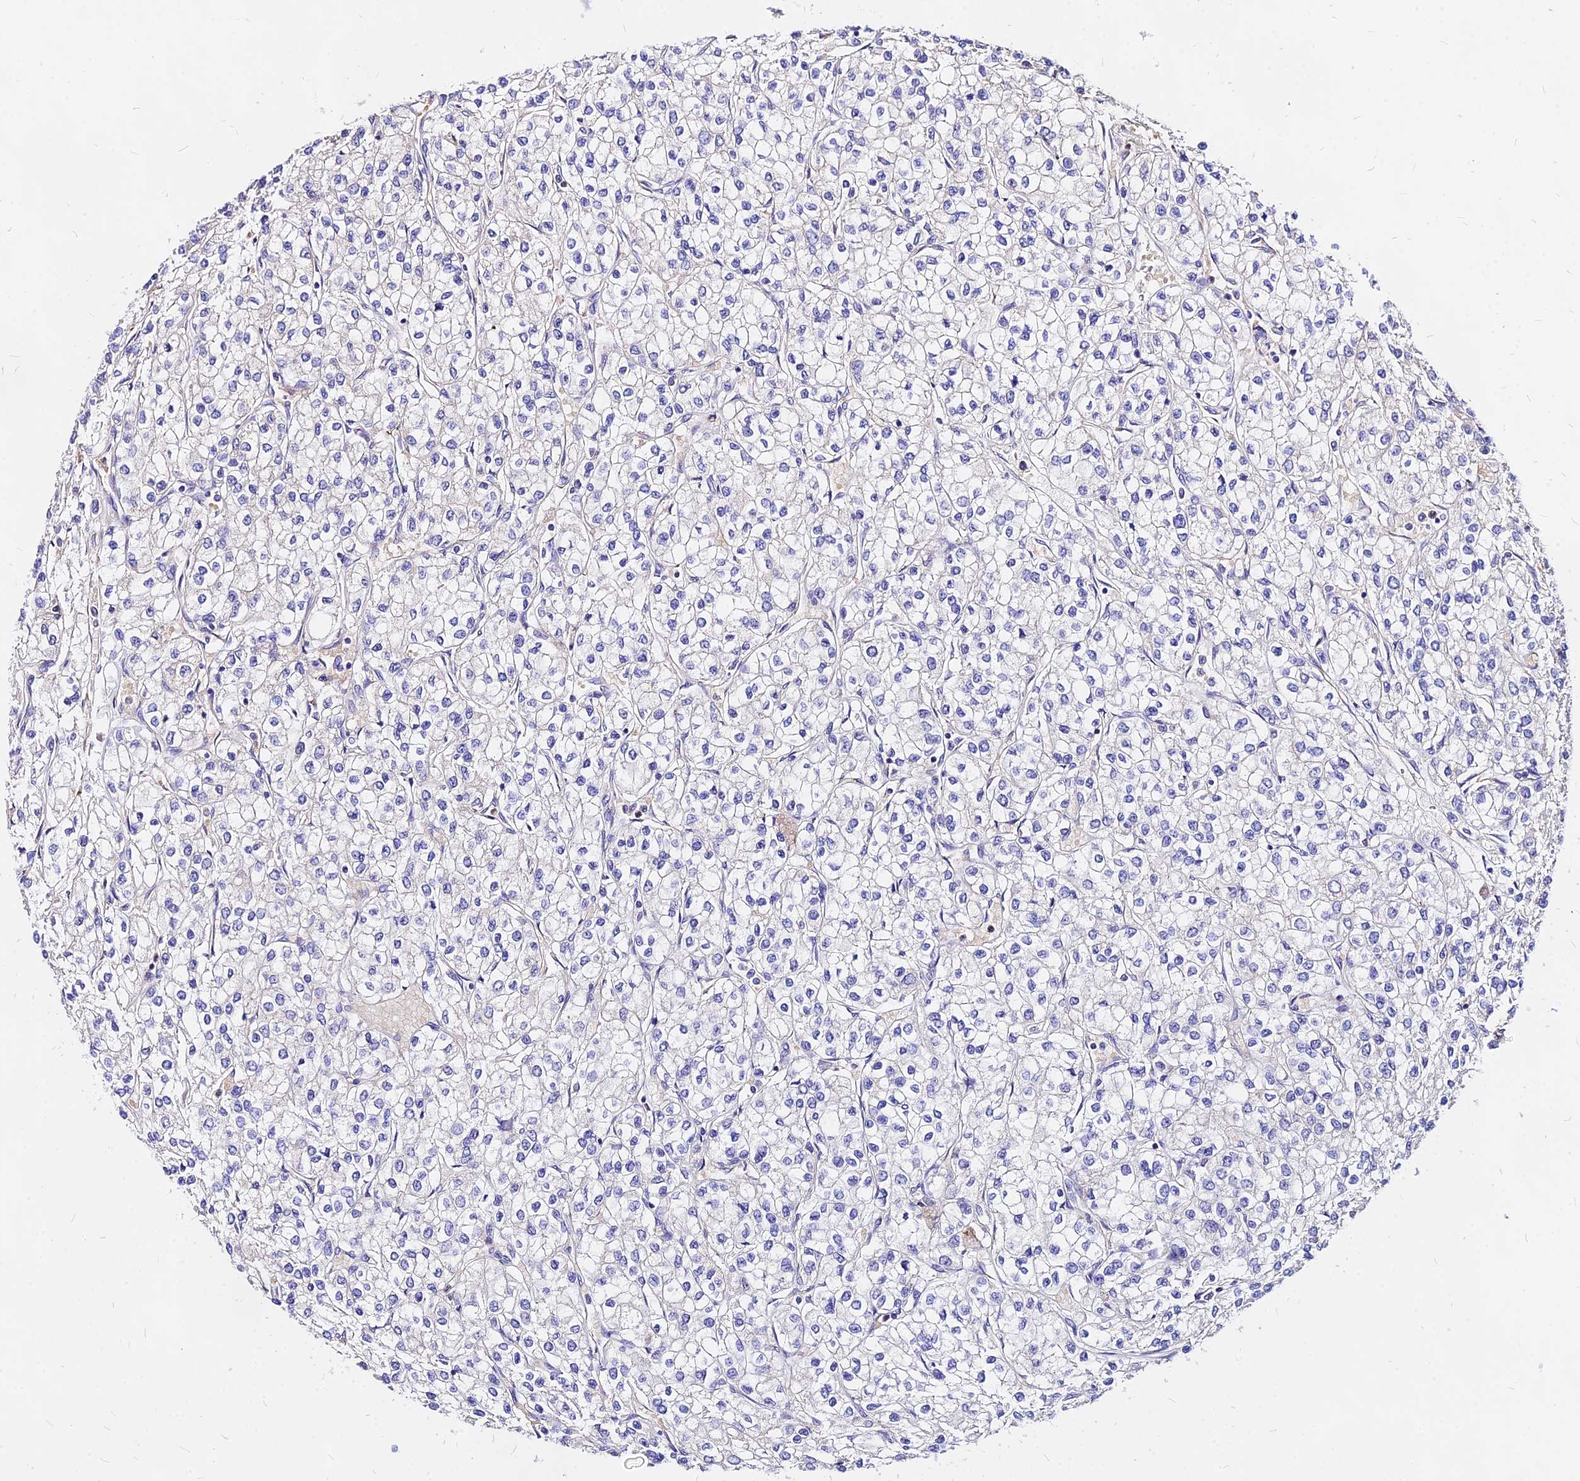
{"staining": {"intensity": "negative", "quantity": "none", "location": "none"}, "tissue": "renal cancer", "cell_type": "Tumor cells", "image_type": "cancer", "snomed": [{"axis": "morphology", "description": "Adenocarcinoma, NOS"}, {"axis": "topography", "description": "Kidney"}], "caption": "Tumor cells are negative for protein expression in human adenocarcinoma (renal).", "gene": "MRPL3", "patient": {"sex": "male", "age": 80}}